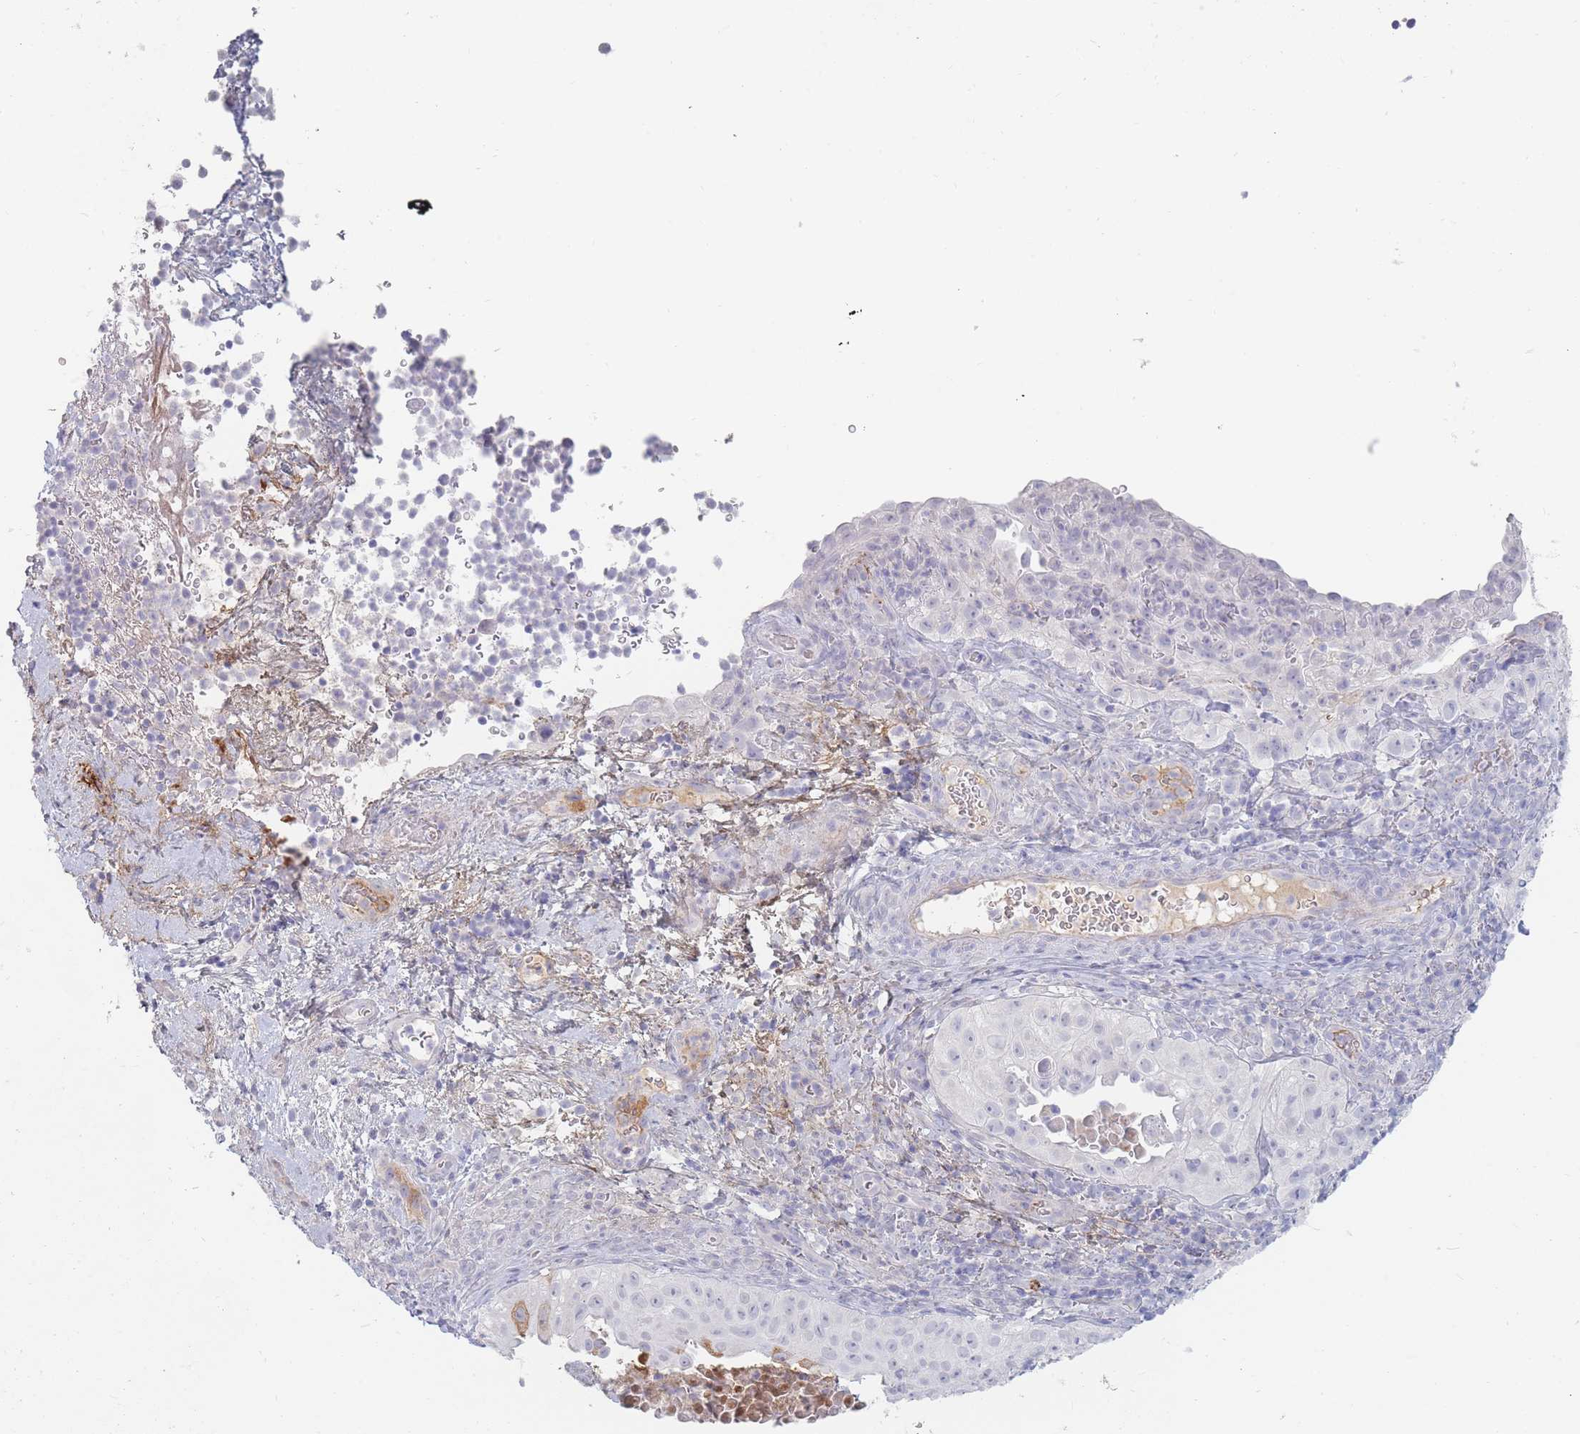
{"staining": {"intensity": "negative", "quantity": "none", "location": "none"}, "tissue": "cervical cancer", "cell_type": "Tumor cells", "image_type": "cancer", "snomed": [{"axis": "morphology", "description": "Squamous cell carcinoma, NOS"}, {"axis": "topography", "description": "Cervix"}], "caption": "Tumor cells are negative for protein expression in human cervical cancer.", "gene": "PRG4", "patient": {"sex": "female", "age": 52}}